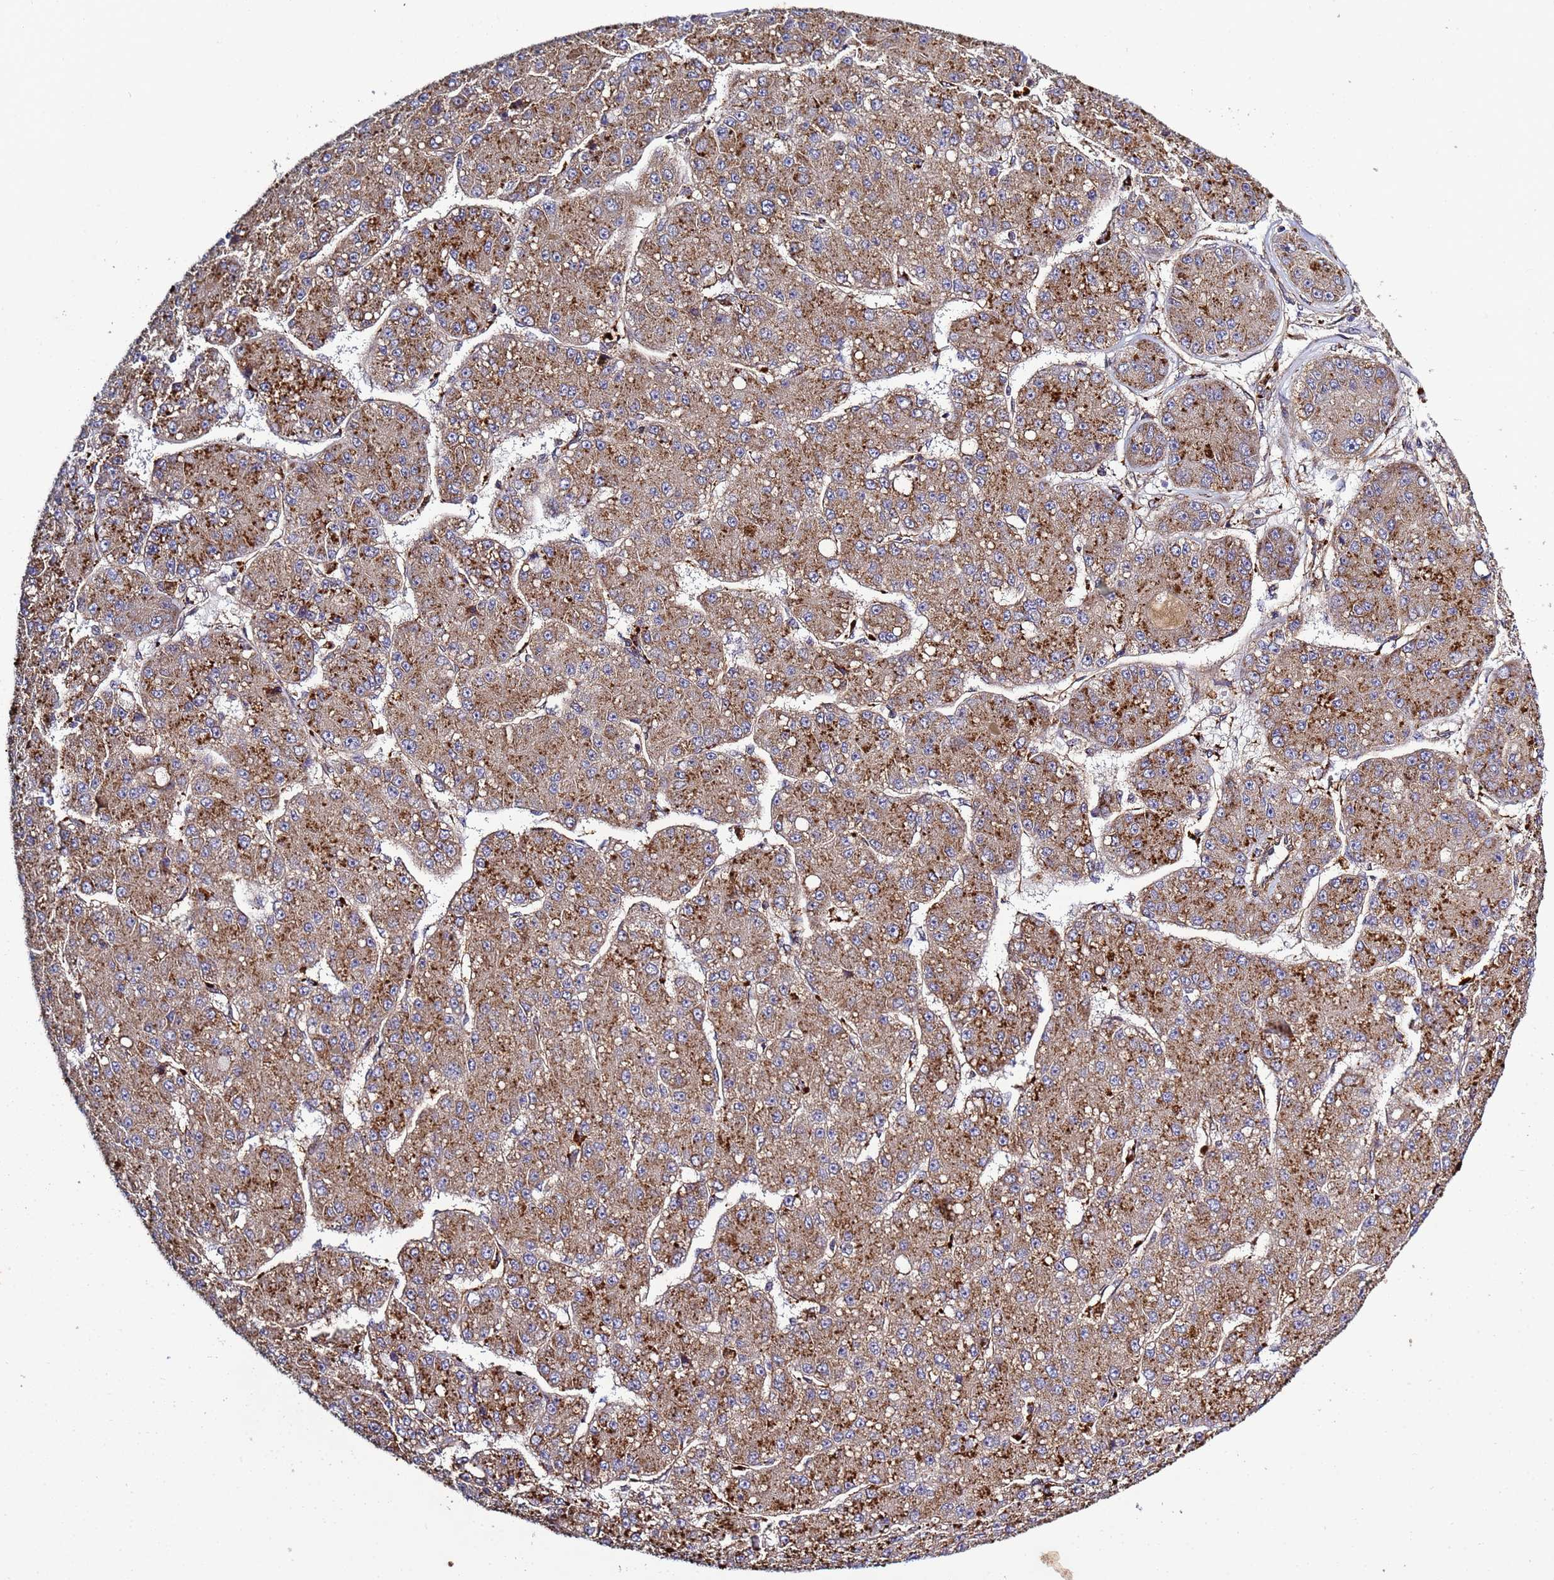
{"staining": {"intensity": "strong", "quantity": ">75%", "location": "cytoplasmic/membranous"}, "tissue": "liver cancer", "cell_type": "Tumor cells", "image_type": "cancer", "snomed": [{"axis": "morphology", "description": "Carcinoma, Hepatocellular, NOS"}, {"axis": "topography", "description": "Liver"}], "caption": "Strong cytoplasmic/membranous protein expression is seen in approximately >75% of tumor cells in liver cancer (hepatocellular carcinoma).", "gene": "C8orf34", "patient": {"sex": "male", "age": 67}}